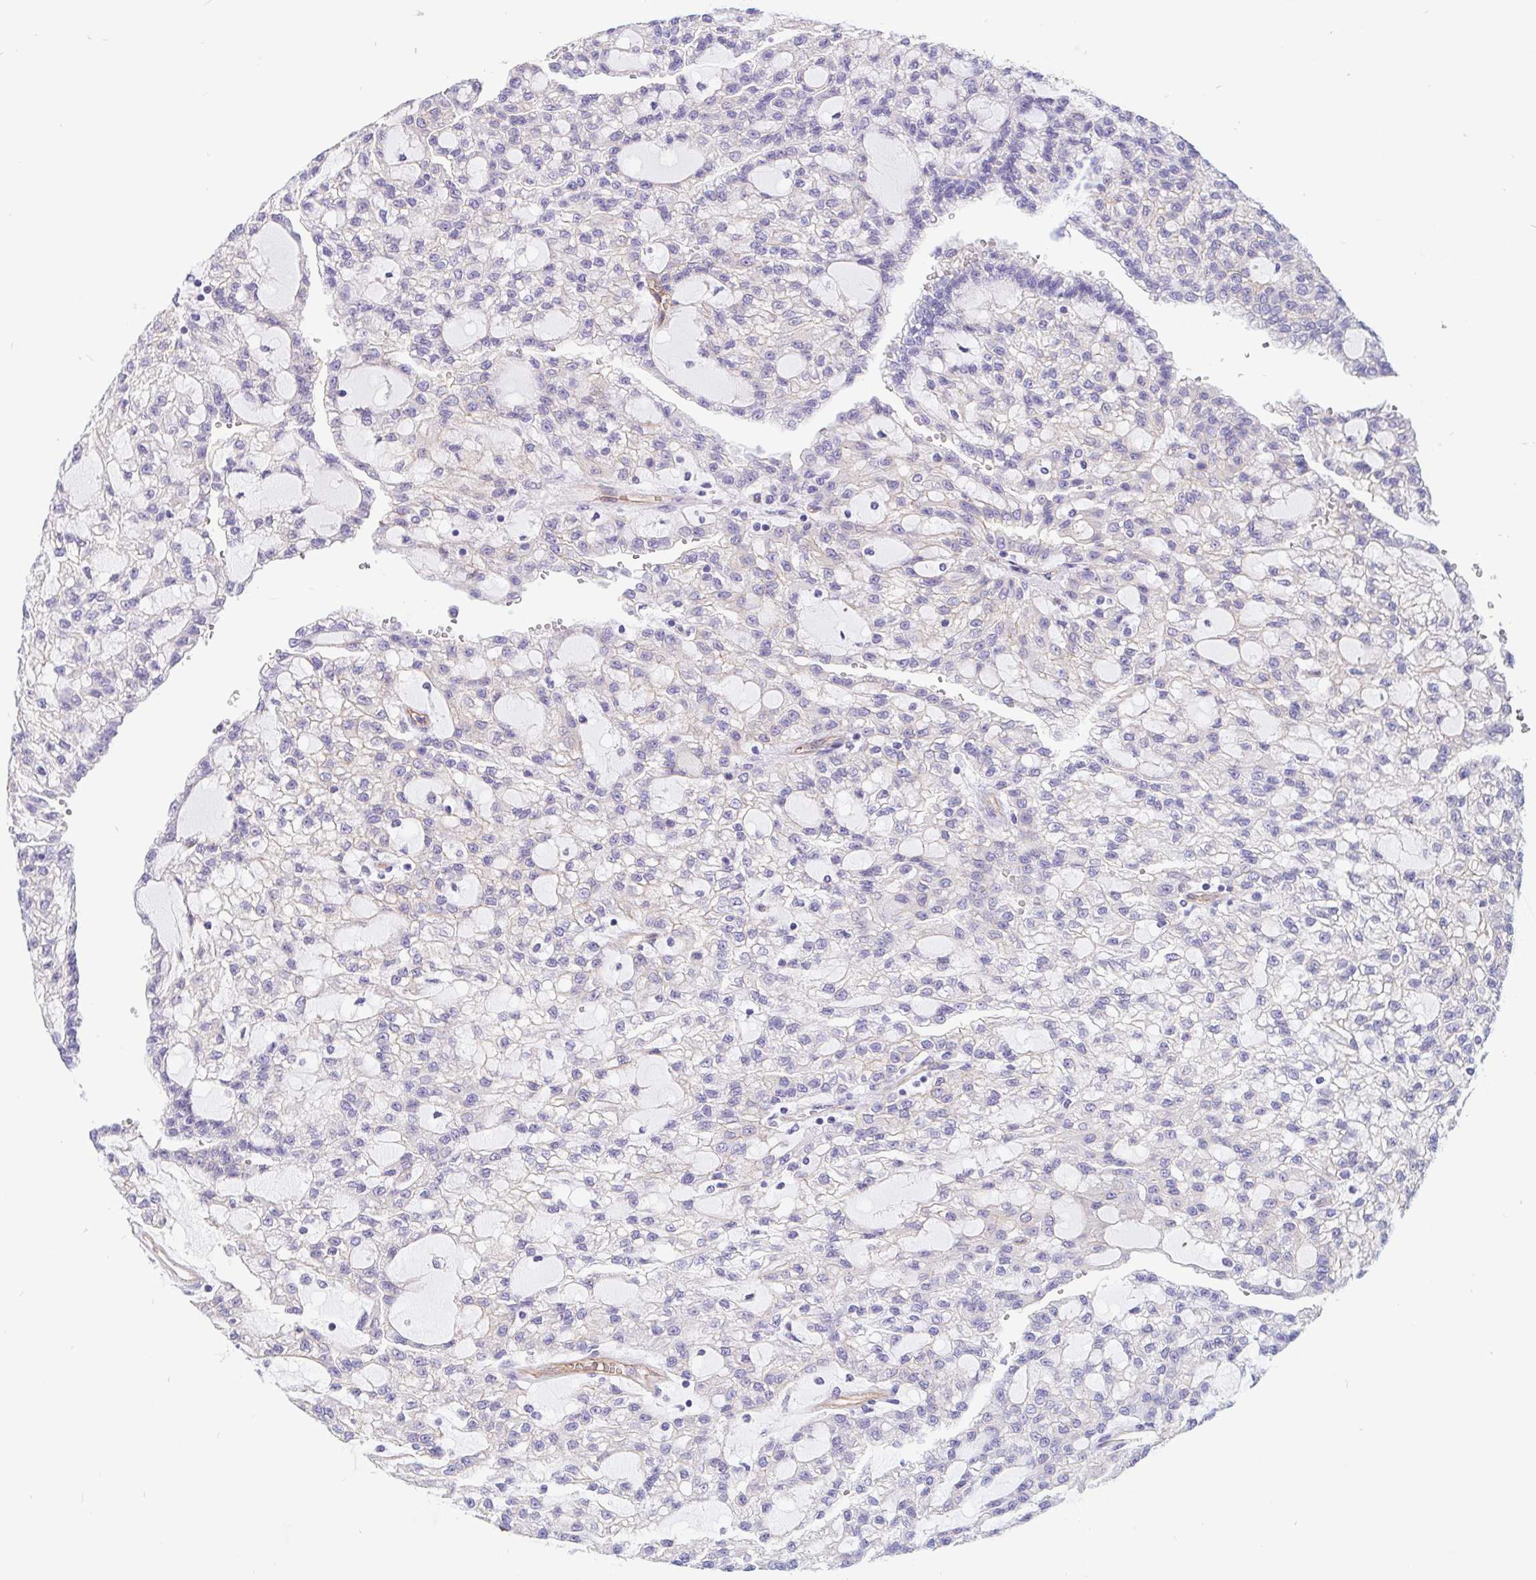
{"staining": {"intensity": "negative", "quantity": "none", "location": "none"}, "tissue": "renal cancer", "cell_type": "Tumor cells", "image_type": "cancer", "snomed": [{"axis": "morphology", "description": "Adenocarcinoma, NOS"}, {"axis": "topography", "description": "Kidney"}], "caption": "DAB (3,3'-diaminobenzidine) immunohistochemical staining of renal cancer shows no significant staining in tumor cells.", "gene": "LIMCH1", "patient": {"sex": "male", "age": 63}}